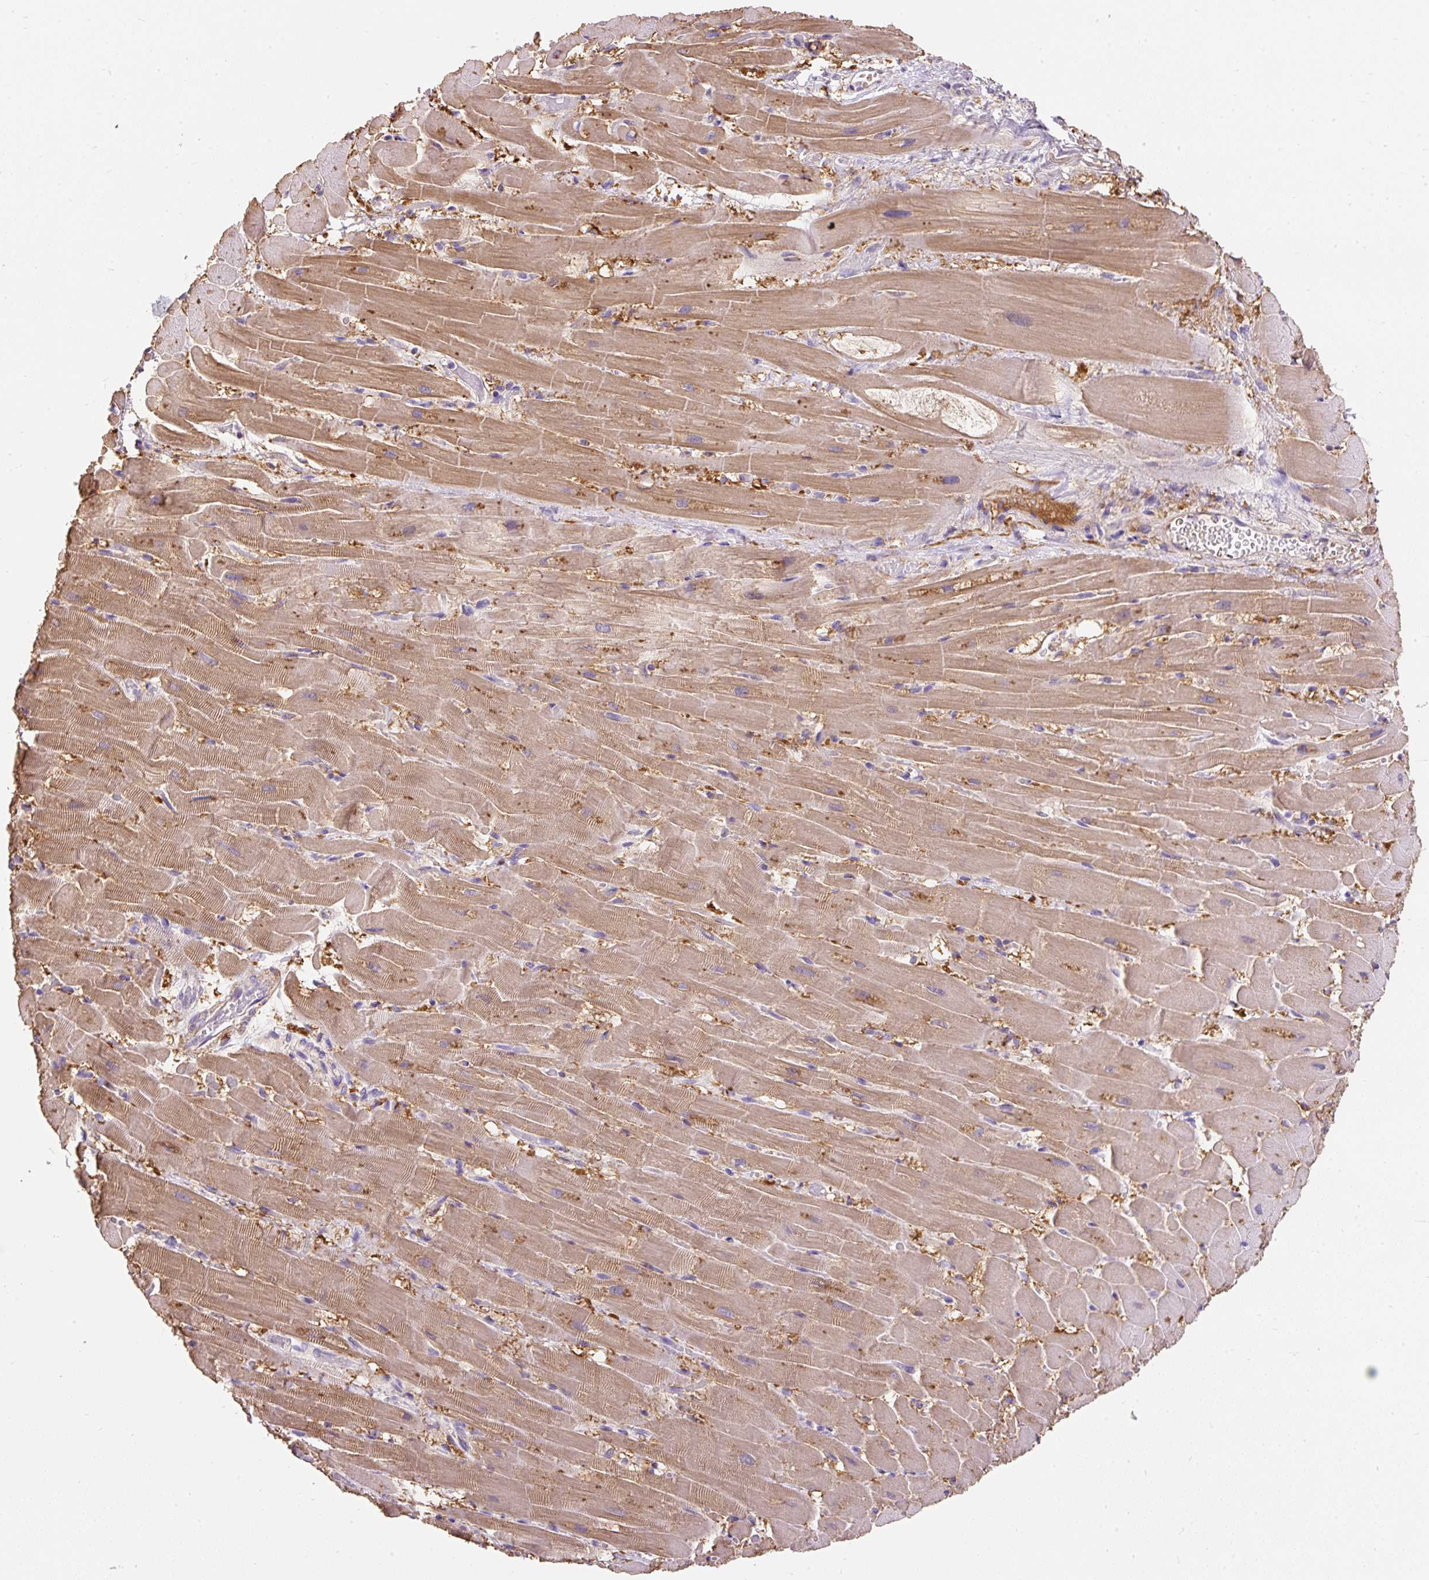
{"staining": {"intensity": "moderate", "quantity": ">75%", "location": "cytoplasmic/membranous"}, "tissue": "heart muscle", "cell_type": "Cardiomyocytes", "image_type": "normal", "snomed": [{"axis": "morphology", "description": "Normal tissue, NOS"}, {"axis": "topography", "description": "Heart"}], "caption": "An image of human heart muscle stained for a protein exhibits moderate cytoplasmic/membranous brown staining in cardiomyocytes. The staining was performed using DAB (3,3'-diaminobenzidine) to visualize the protein expression in brown, while the nuclei were stained in blue with hematoxylin (Magnification: 20x).", "gene": "SUSD5", "patient": {"sex": "male", "age": 37}}